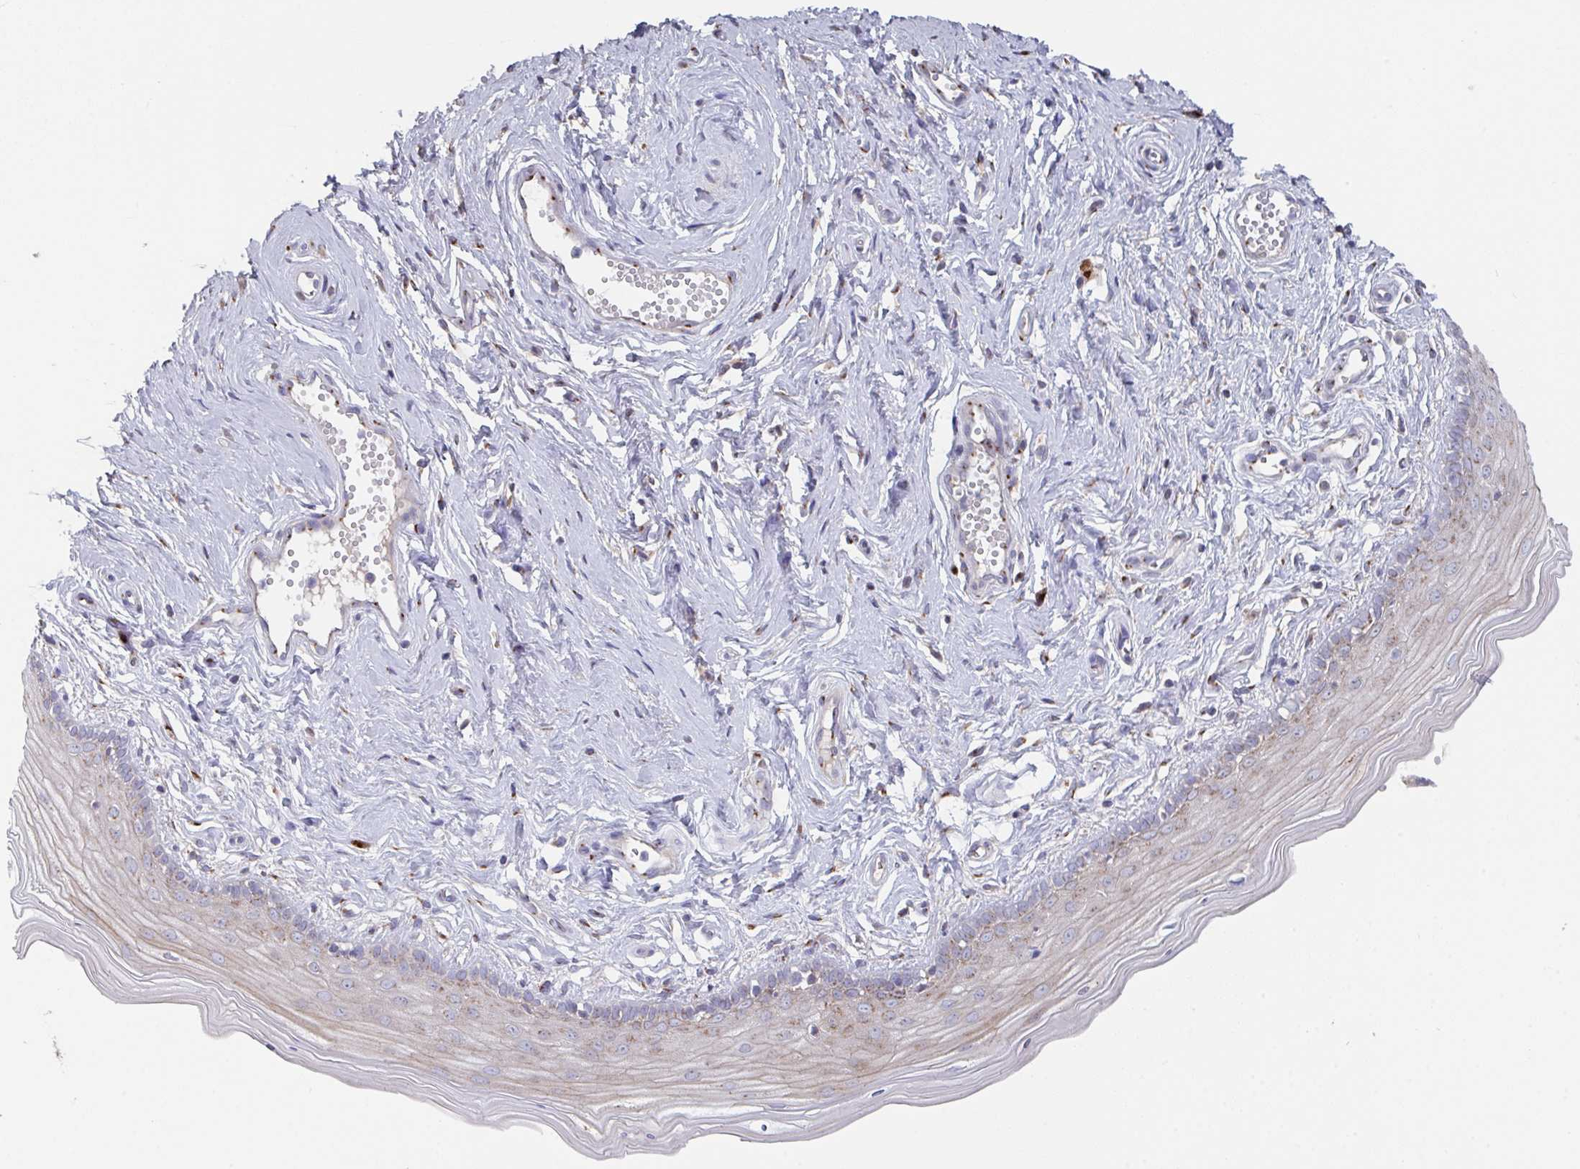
{"staining": {"intensity": "moderate", "quantity": "25%-75%", "location": "cytoplasmic/membranous"}, "tissue": "vagina", "cell_type": "Squamous epithelial cells", "image_type": "normal", "snomed": [{"axis": "morphology", "description": "Normal tissue, NOS"}, {"axis": "topography", "description": "Vagina"}], "caption": "This is an image of immunohistochemistry staining of benign vagina, which shows moderate expression in the cytoplasmic/membranous of squamous epithelial cells.", "gene": "PROSER3", "patient": {"sex": "female", "age": 38}}